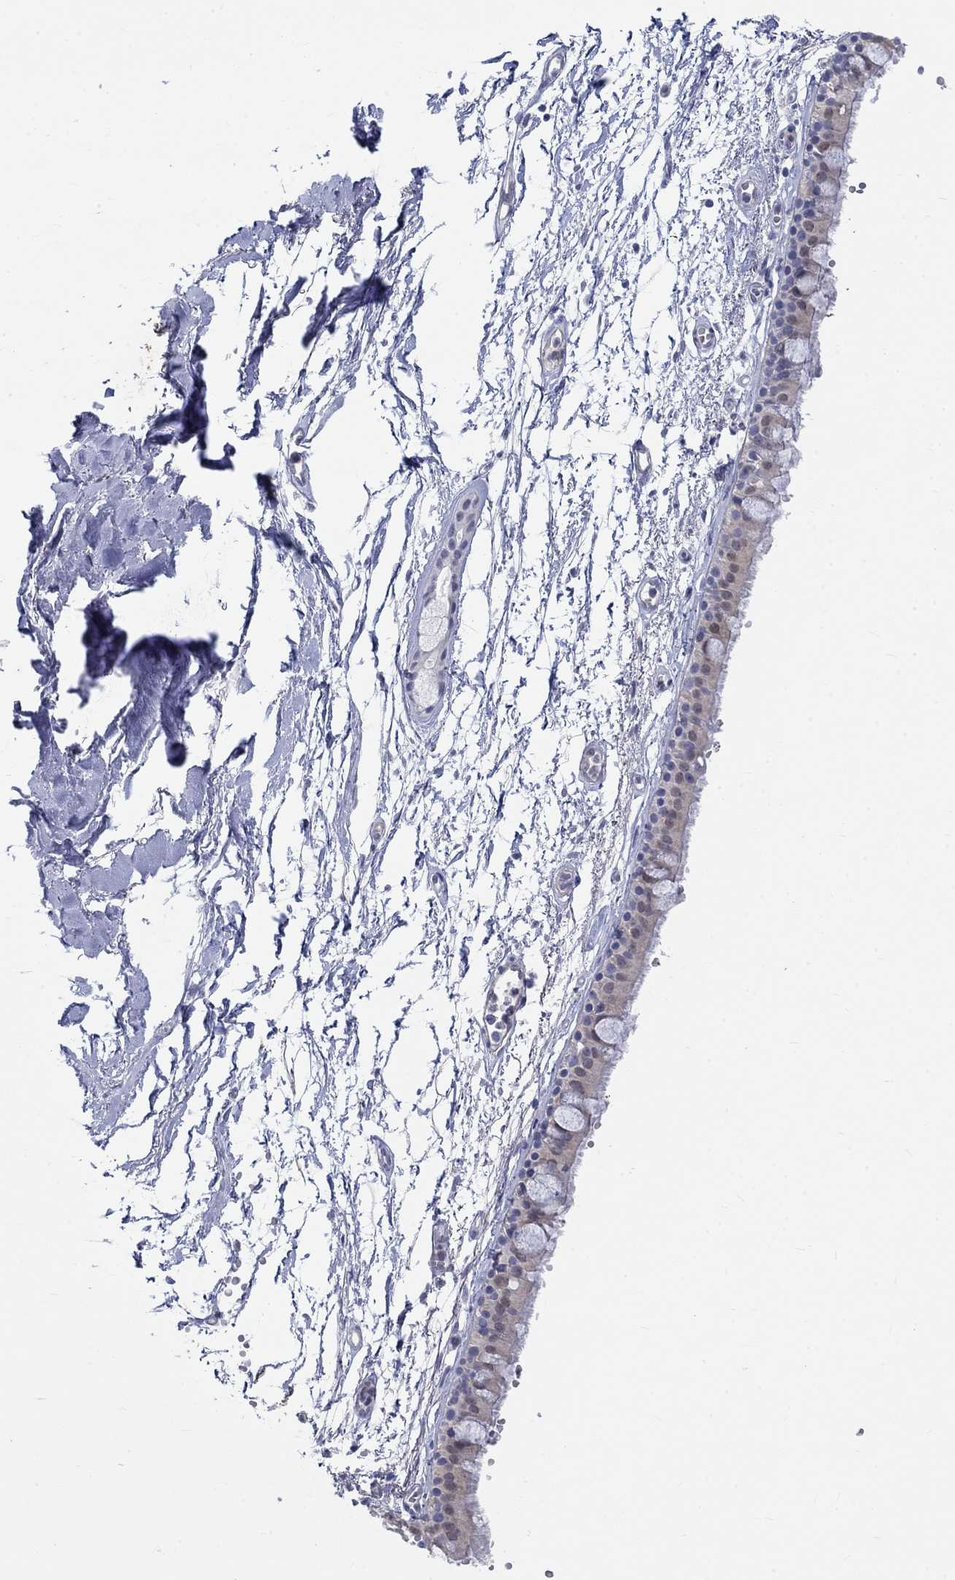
{"staining": {"intensity": "weak", "quantity": "25%-75%", "location": "cytoplasmic/membranous"}, "tissue": "bronchus", "cell_type": "Respiratory epithelial cells", "image_type": "normal", "snomed": [{"axis": "morphology", "description": "Normal tissue, NOS"}, {"axis": "topography", "description": "Cartilage tissue"}, {"axis": "topography", "description": "Bronchus"}], "caption": "Immunohistochemistry (IHC) (DAB (3,3'-diaminobenzidine)) staining of unremarkable bronchus reveals weak cytoplasmic/membranous protein positivity in about 25%-75% of respiratory epithelial cells.", "gene": "EGFLAM", "patient": {"sex": "male", "age": 66}}